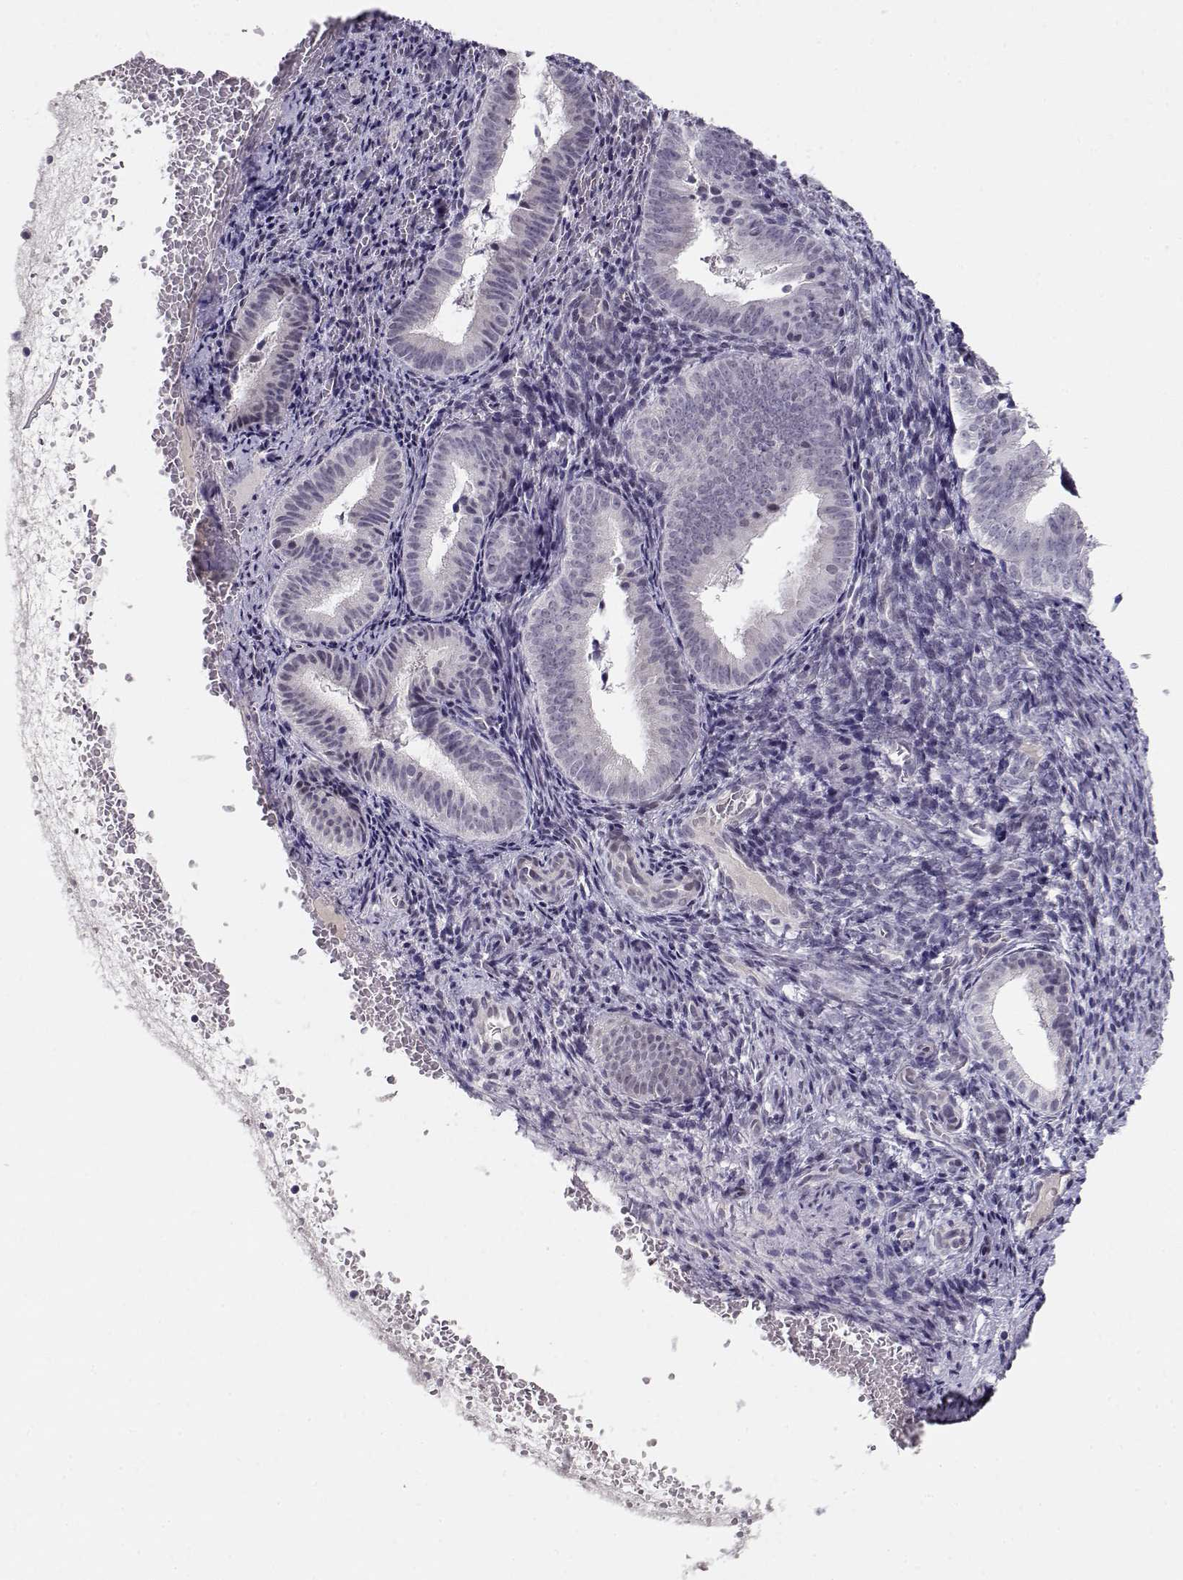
{"staining": {"intensity": "negative", "quantity": "none", "location": "none"}, "tissue": "endometrium", "cell_type": "Cells in endometrial stroma", "image_type": "normal", "snomed": [{"axis": "morphology", "description": "Normal tissue, NOS"}, {"axis": "topography", "description": "Endometrium"}], "caption": "A photomicrograph of endometrium stained for a protein demonstrates no brown staining in cells in endometrial stroma. (DAB (3,3'-diaminobenzidine) IHC with hematoxylin counter stain).", "gene": "C16orf86", "patient": {"sex": "female", "age": 42}}